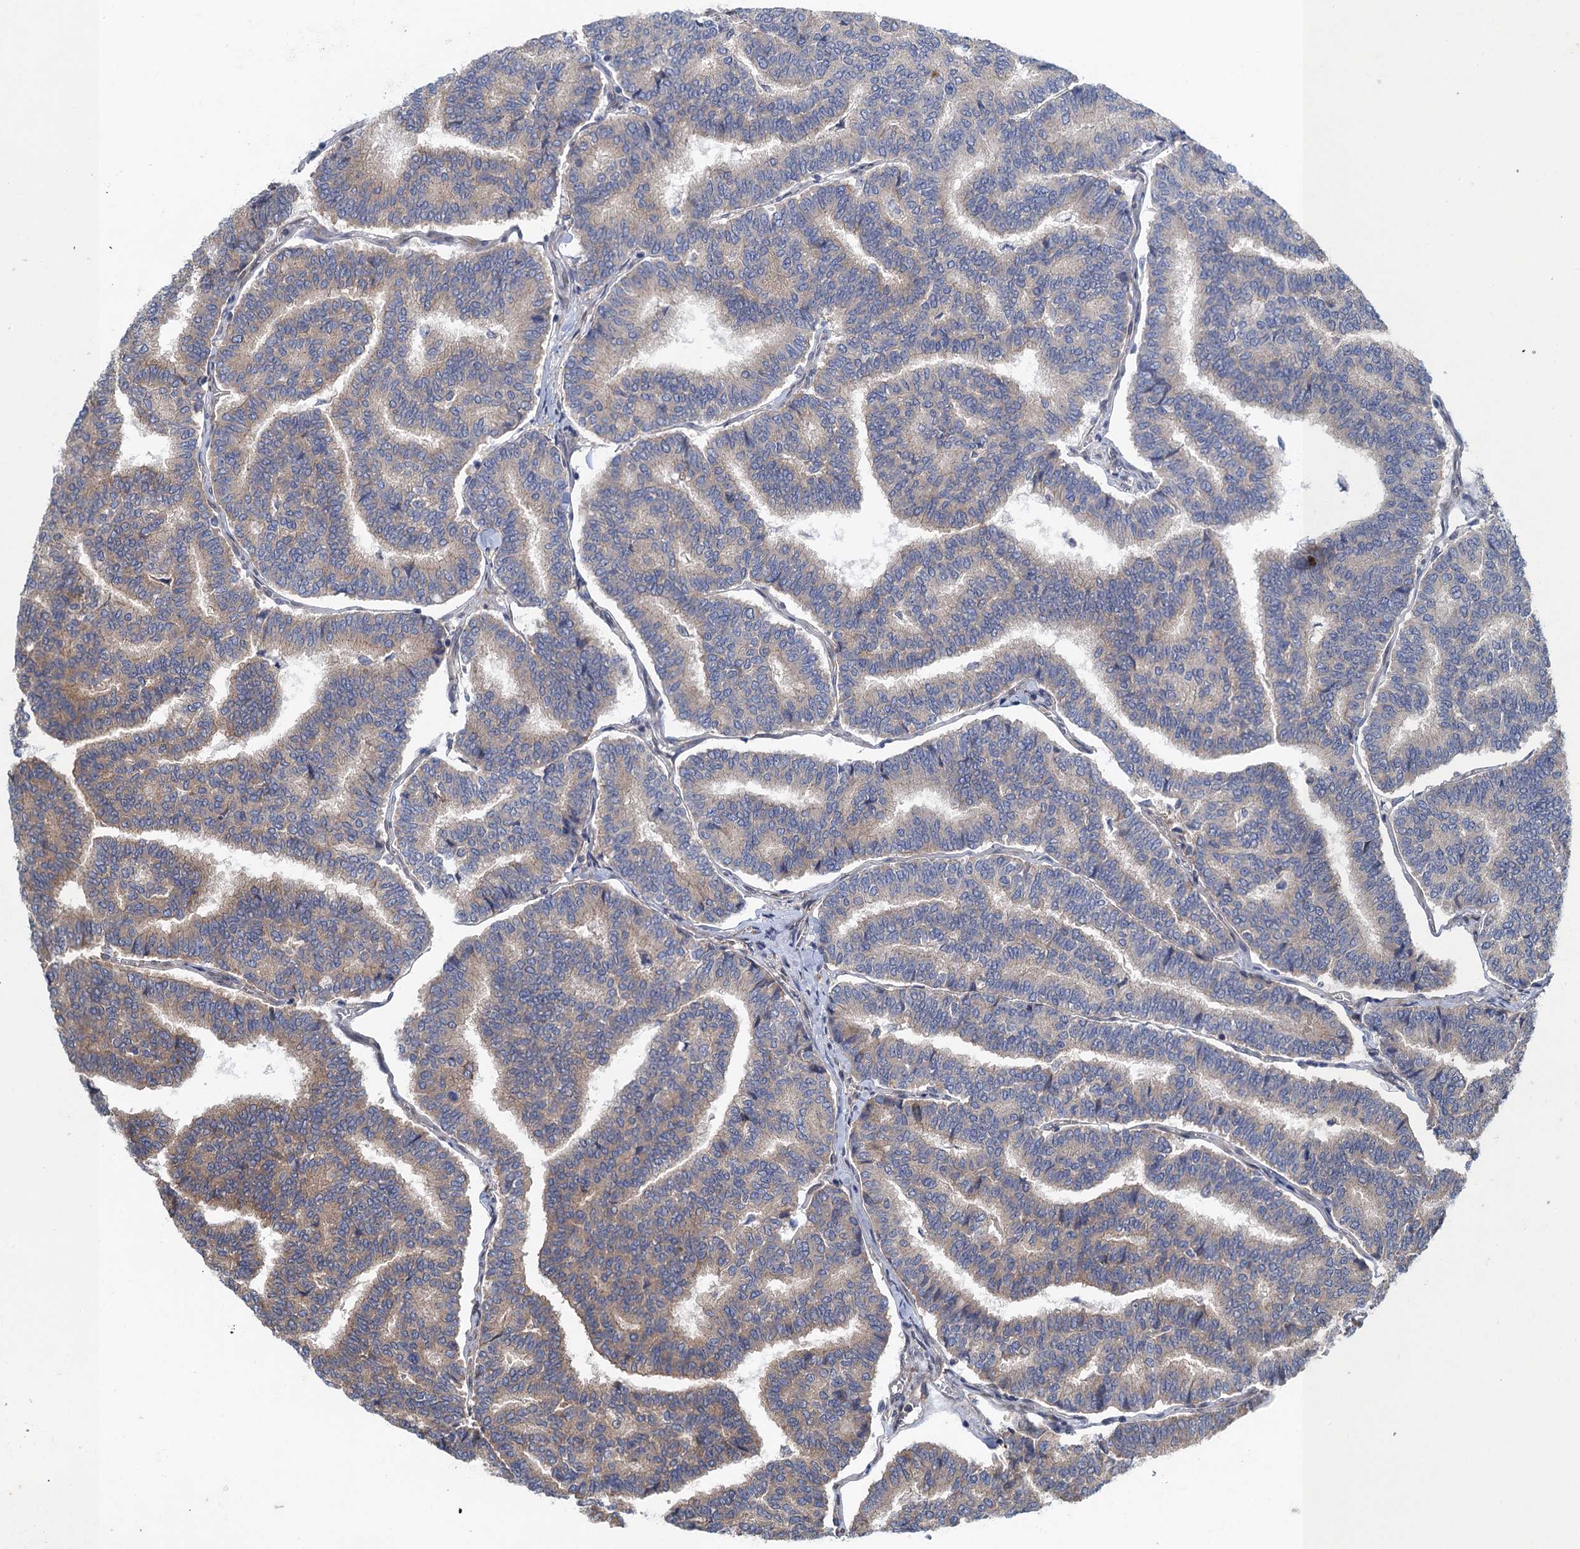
{"staining": {"intensity": "weak", "quantity": "<25%", "location": "cytoplasmic/membranous"}, "tissue": "thyroid cancer", "cell_type": "Tumor cells", "image_type": "cancer", "snomed": [{"axis": "morphology", "description": "Papillary adenocarcinoma, NOS"}, {"axis": "topography", "description": "Thyroid gland"}], "caption": "Immunohistochemistry histopathology image of neoplastic tissue: human thyroid cancer (papillary adenocarcinoma) stained with DAB (3,3'-diaminobenzidine) demonstrates no significant protein staining in tumor cells. (DAB (3,3'-diaminobenzidine) immunohistochemistry (IHC), high magnification).", "gene": "MDM1", "patient": {"sex": "female", "age": 35}}